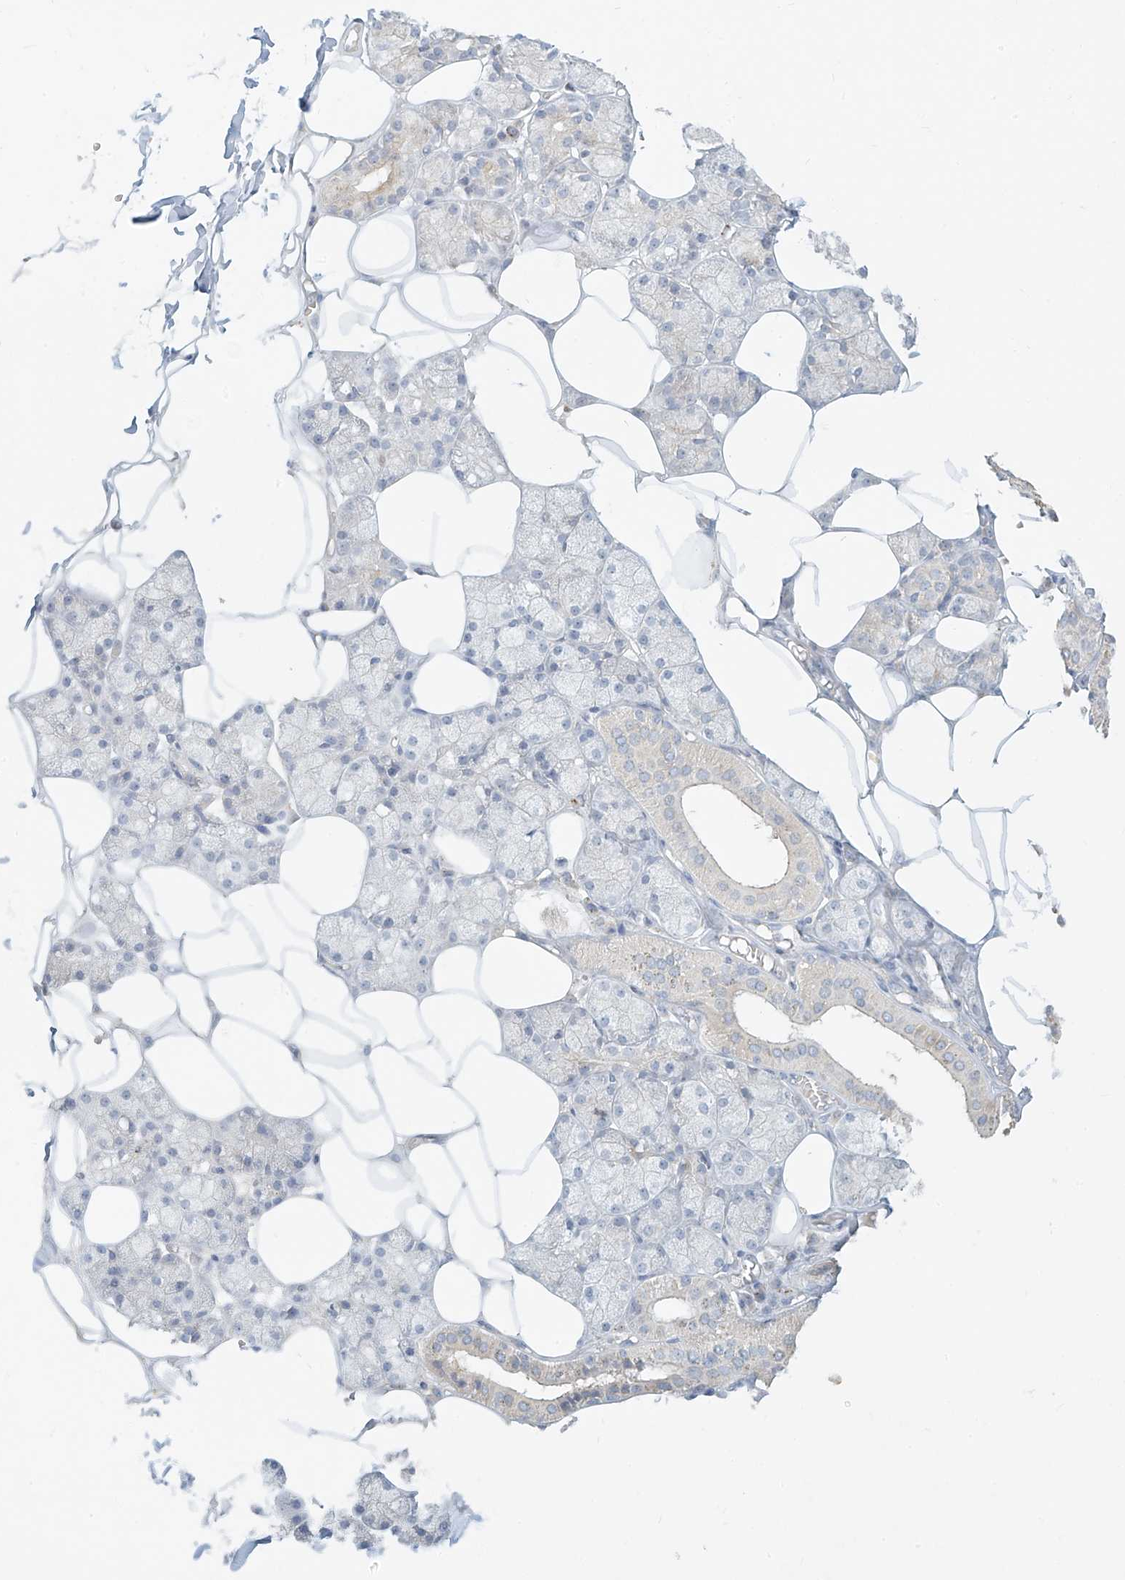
{"staining": {"intensity": "weak", "quantity": "<25%", "location": "cytoplasmic/membranous"}, "tissue": "salivary gland", "cell_type": "Glandular cells", "image_type": "normal", "snomed": [{"axis": "morphology", "description": "Normal tissue, NOS"}, {"axis": "topography", "description": "Salivary gland"}], "caption": "DAB immunohistochemical staining of normal human salivary gland displays no significant positivity in glandular cells.", "gene": "C2orf42", "patient": {"sex": "male", "age": 62}}